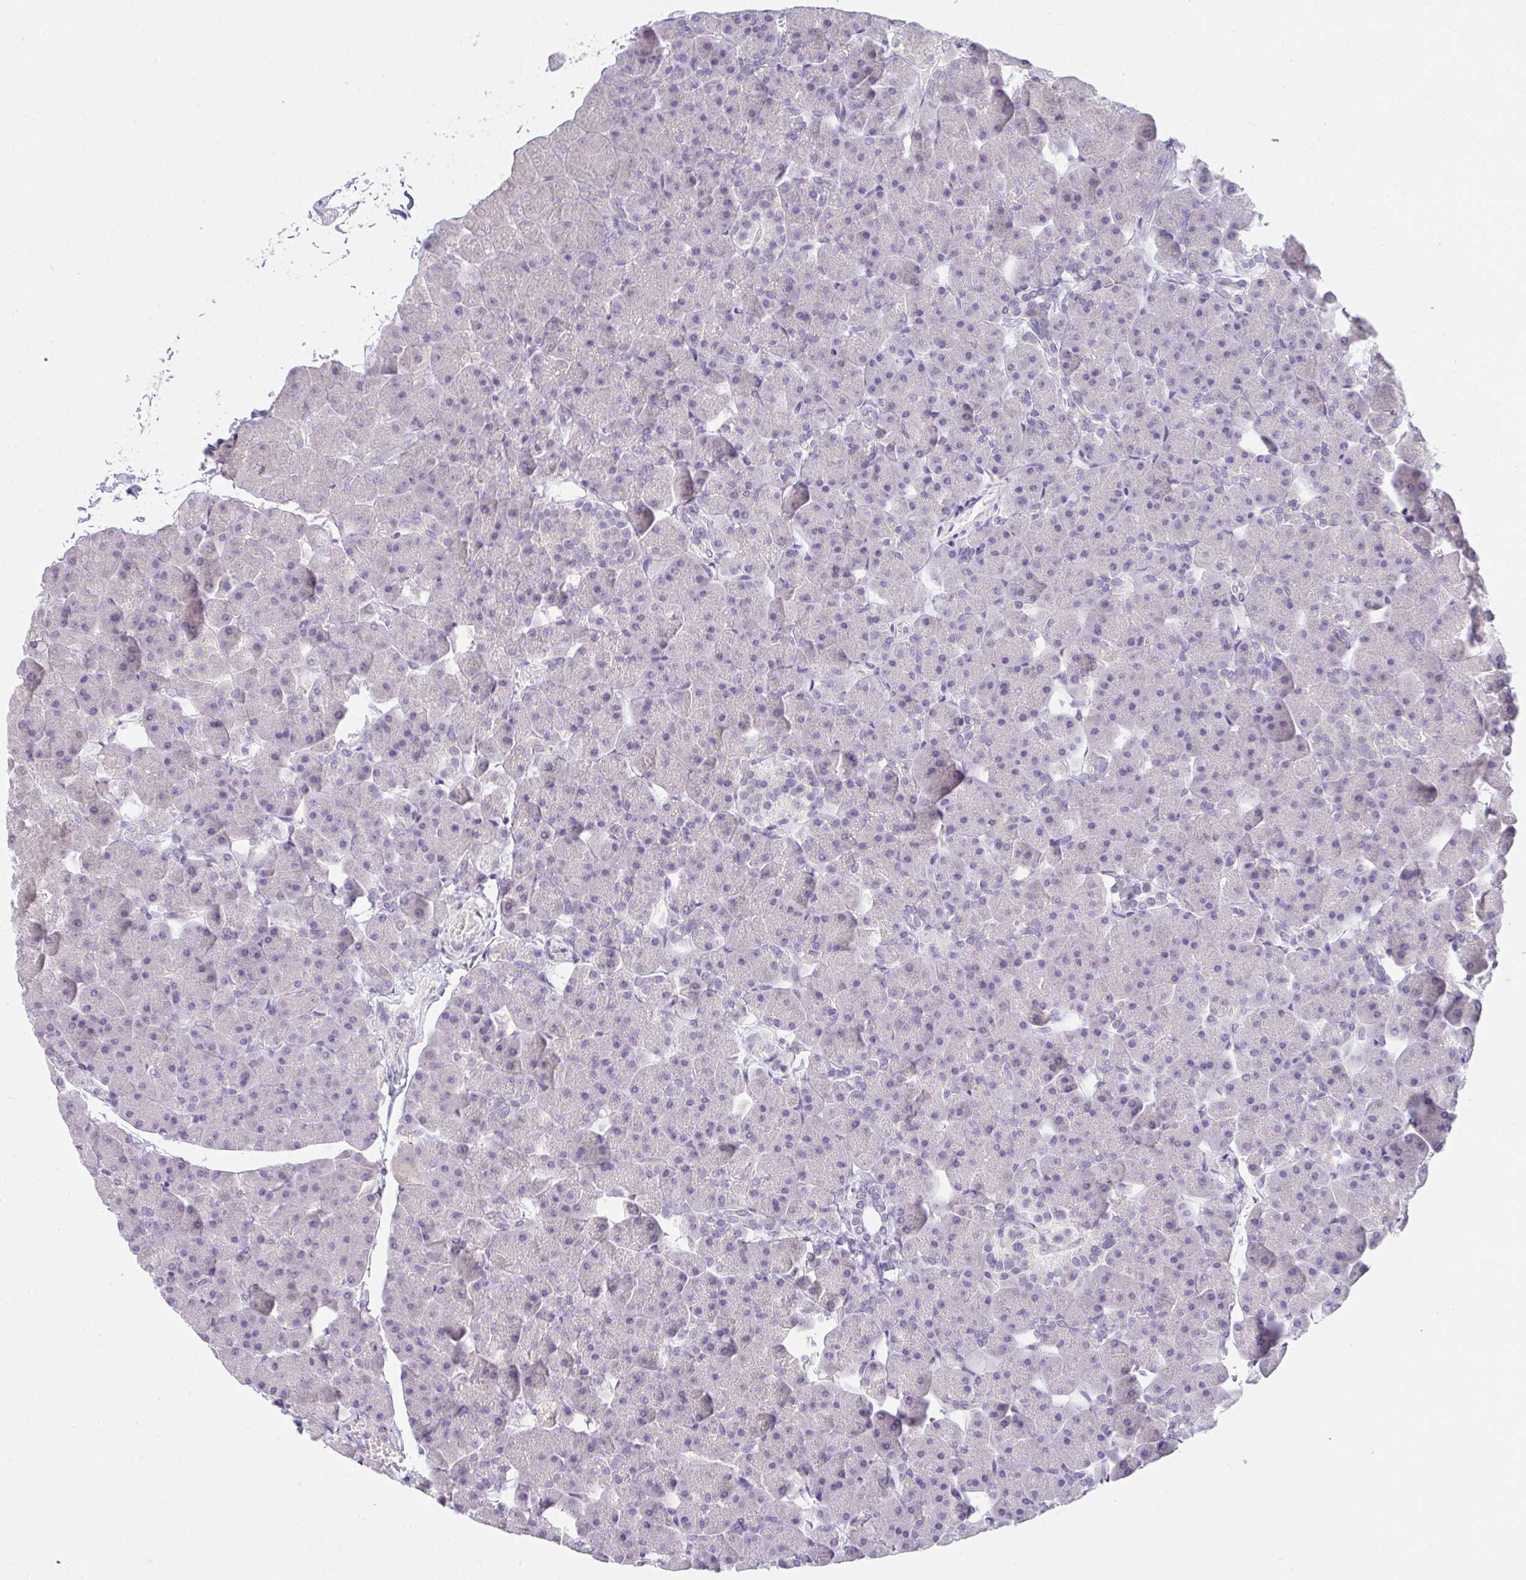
{"staining": {"intensity": "negative", "quantity": "none", "location": "none"}, "tissue": "pancreas", "cell_type": "Exocrine glandular cells", "image_type": "normal", "snomed": [{"axis": "morphology", "description": "Normal tissue, NOS"}, {"axis": "topography", "description": "Pancreas"}], "caption": "There is no significant expression in exocrine glandular cells of pancreas. (DAB (3,3'-diaminobenzidine) immunohistochemistry visualized using brightfield microscopy, high magnification).", "gene": "COX7B", "patient": {"sex": "male", "age": 35}}